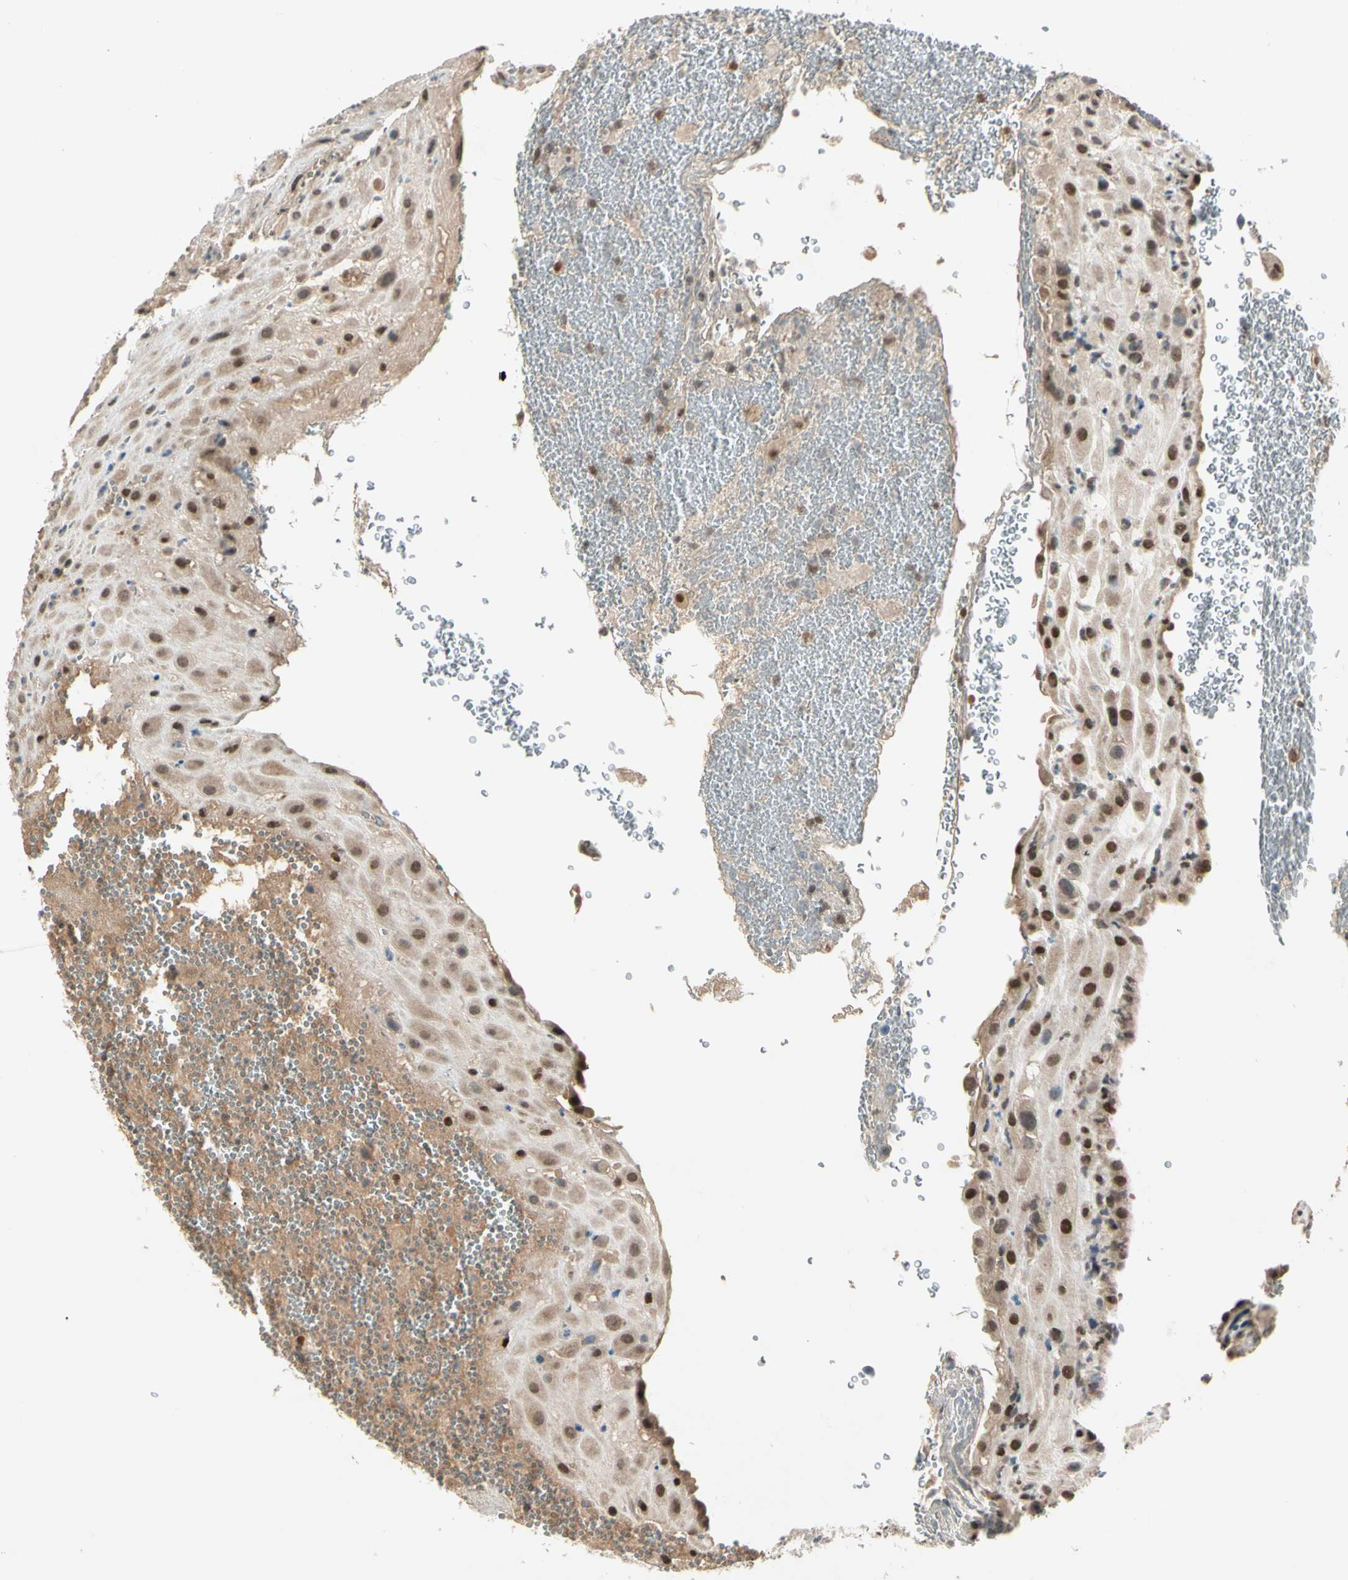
{"staining": {"intensity": "moderate", "quantity": ">75%", "location": "cytoplasmic/membranous,nuclear"}, "tissue": "placenta", "cell_type": "Decidual cells", "image_type": "normal", "snomed": [{"axis": "morphology", "description": "Normal tissue, NOS"}, {"axis": "topography", "description": "Placenta"}], "caption": "Placenta stained with a brown dye demonstrates moderate cytoplasmic/membranous,nuclear positive expression in approximately >75% of decidual cells.", "gene": "GTF3A", "patient": {"sex": "female", "age": 19}}